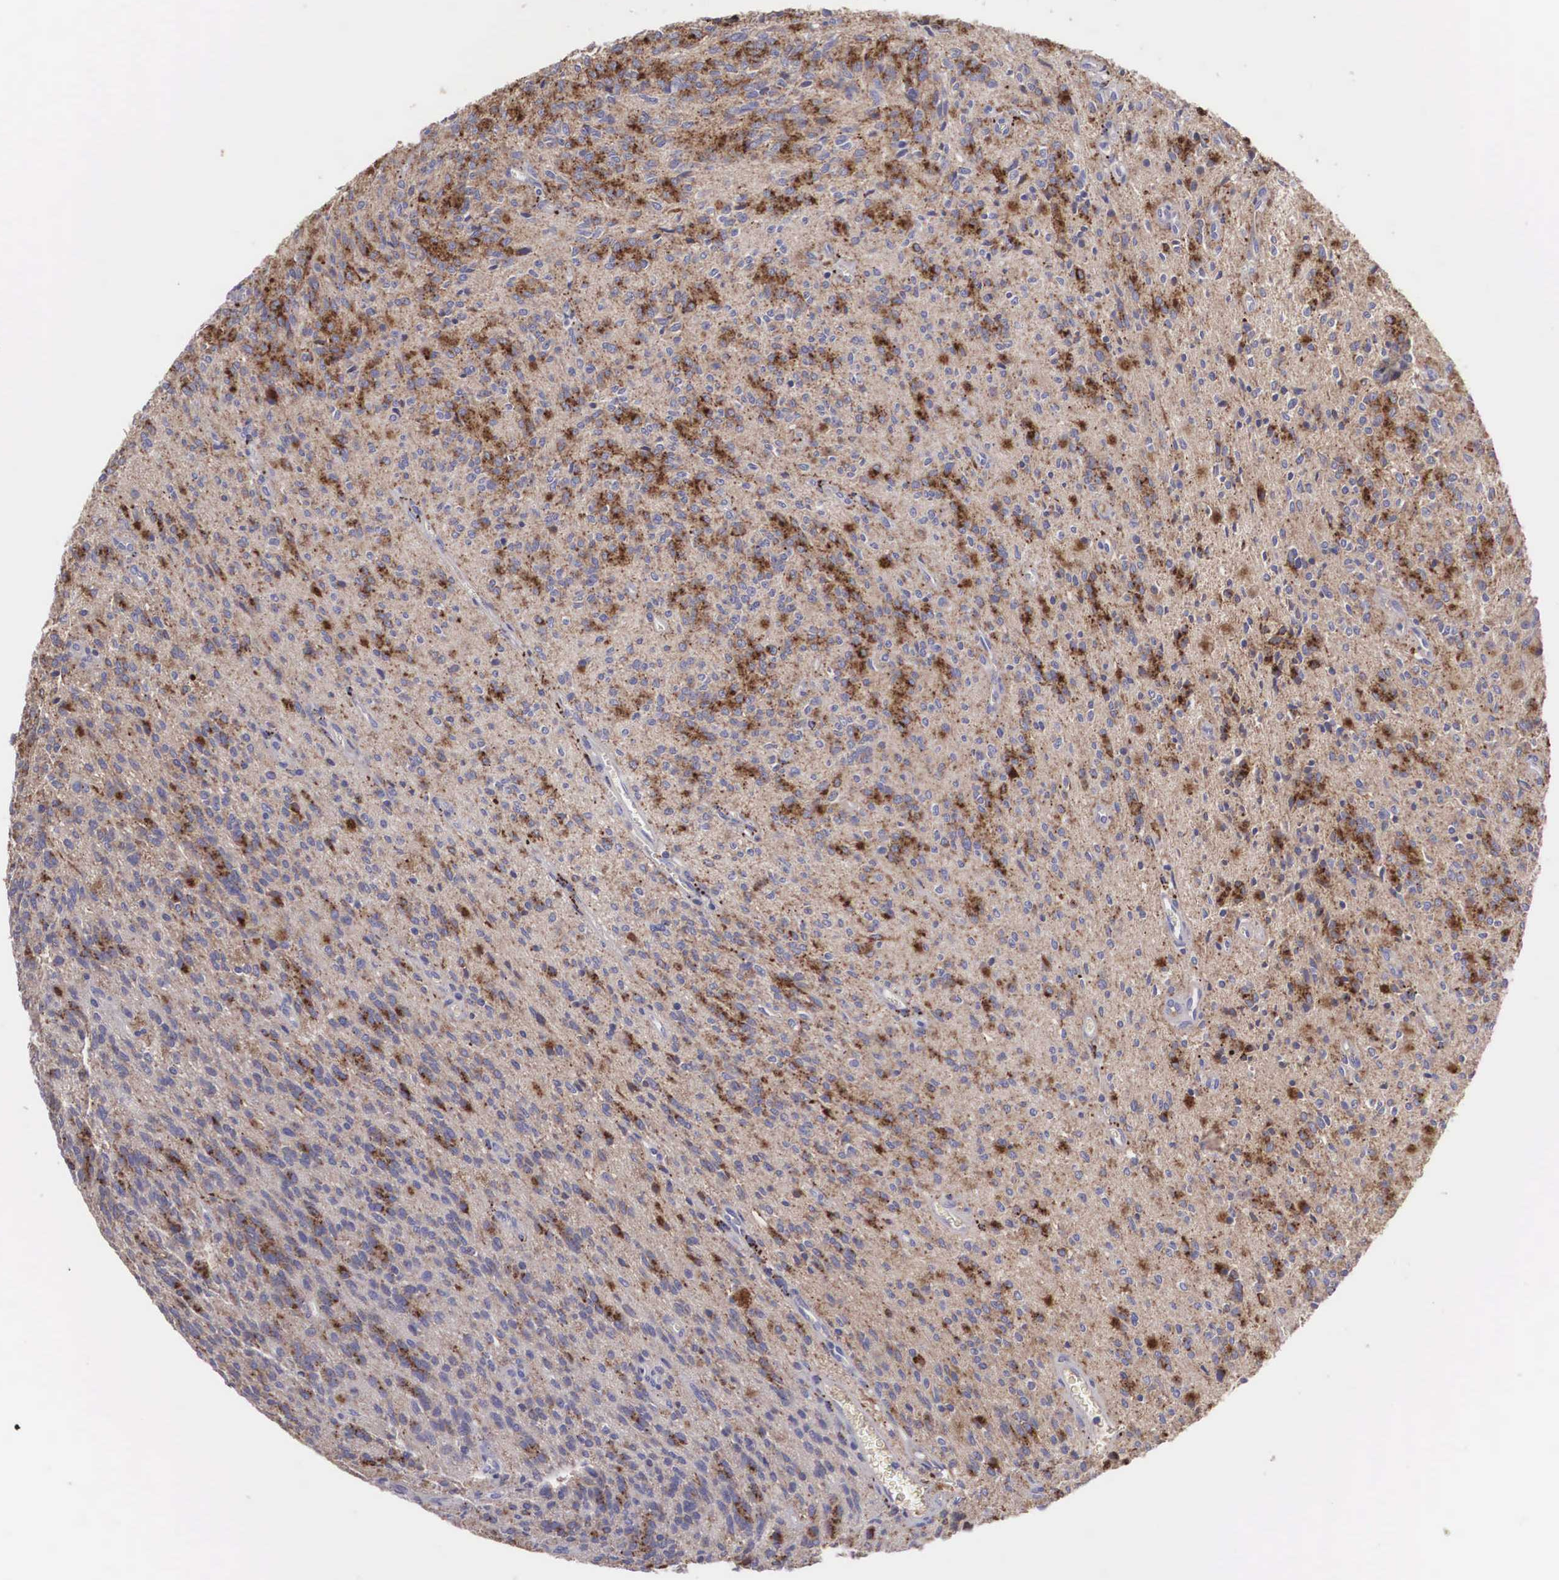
{"staining": {"intensity": "moderate", "quantity": "25%-75%", "location": "cytoplasmic/membranous,nuclear"}, "tissue": "glioma", "cell_type": "Tumor cells", "image_type": "cancer", "snomed": [{"axis": "morphology", "description": "Glioma, malignant, Low grade"}, {"axis": "topography", "description": "Brain"}], "caption": "Immunohistochemistry image of neoplastic tissue: malignant glioma (low-grade) stained using immunohistochemistry reveals medium levels of moderate protein expression localized specifically in the cytoplasmic/membranous and nuclear of tumor cells, appearing as a cytoplasmic/membranous and nuclear brown color.", "gene": "CLU", "patient": {"sex": "female", "age": 15}}